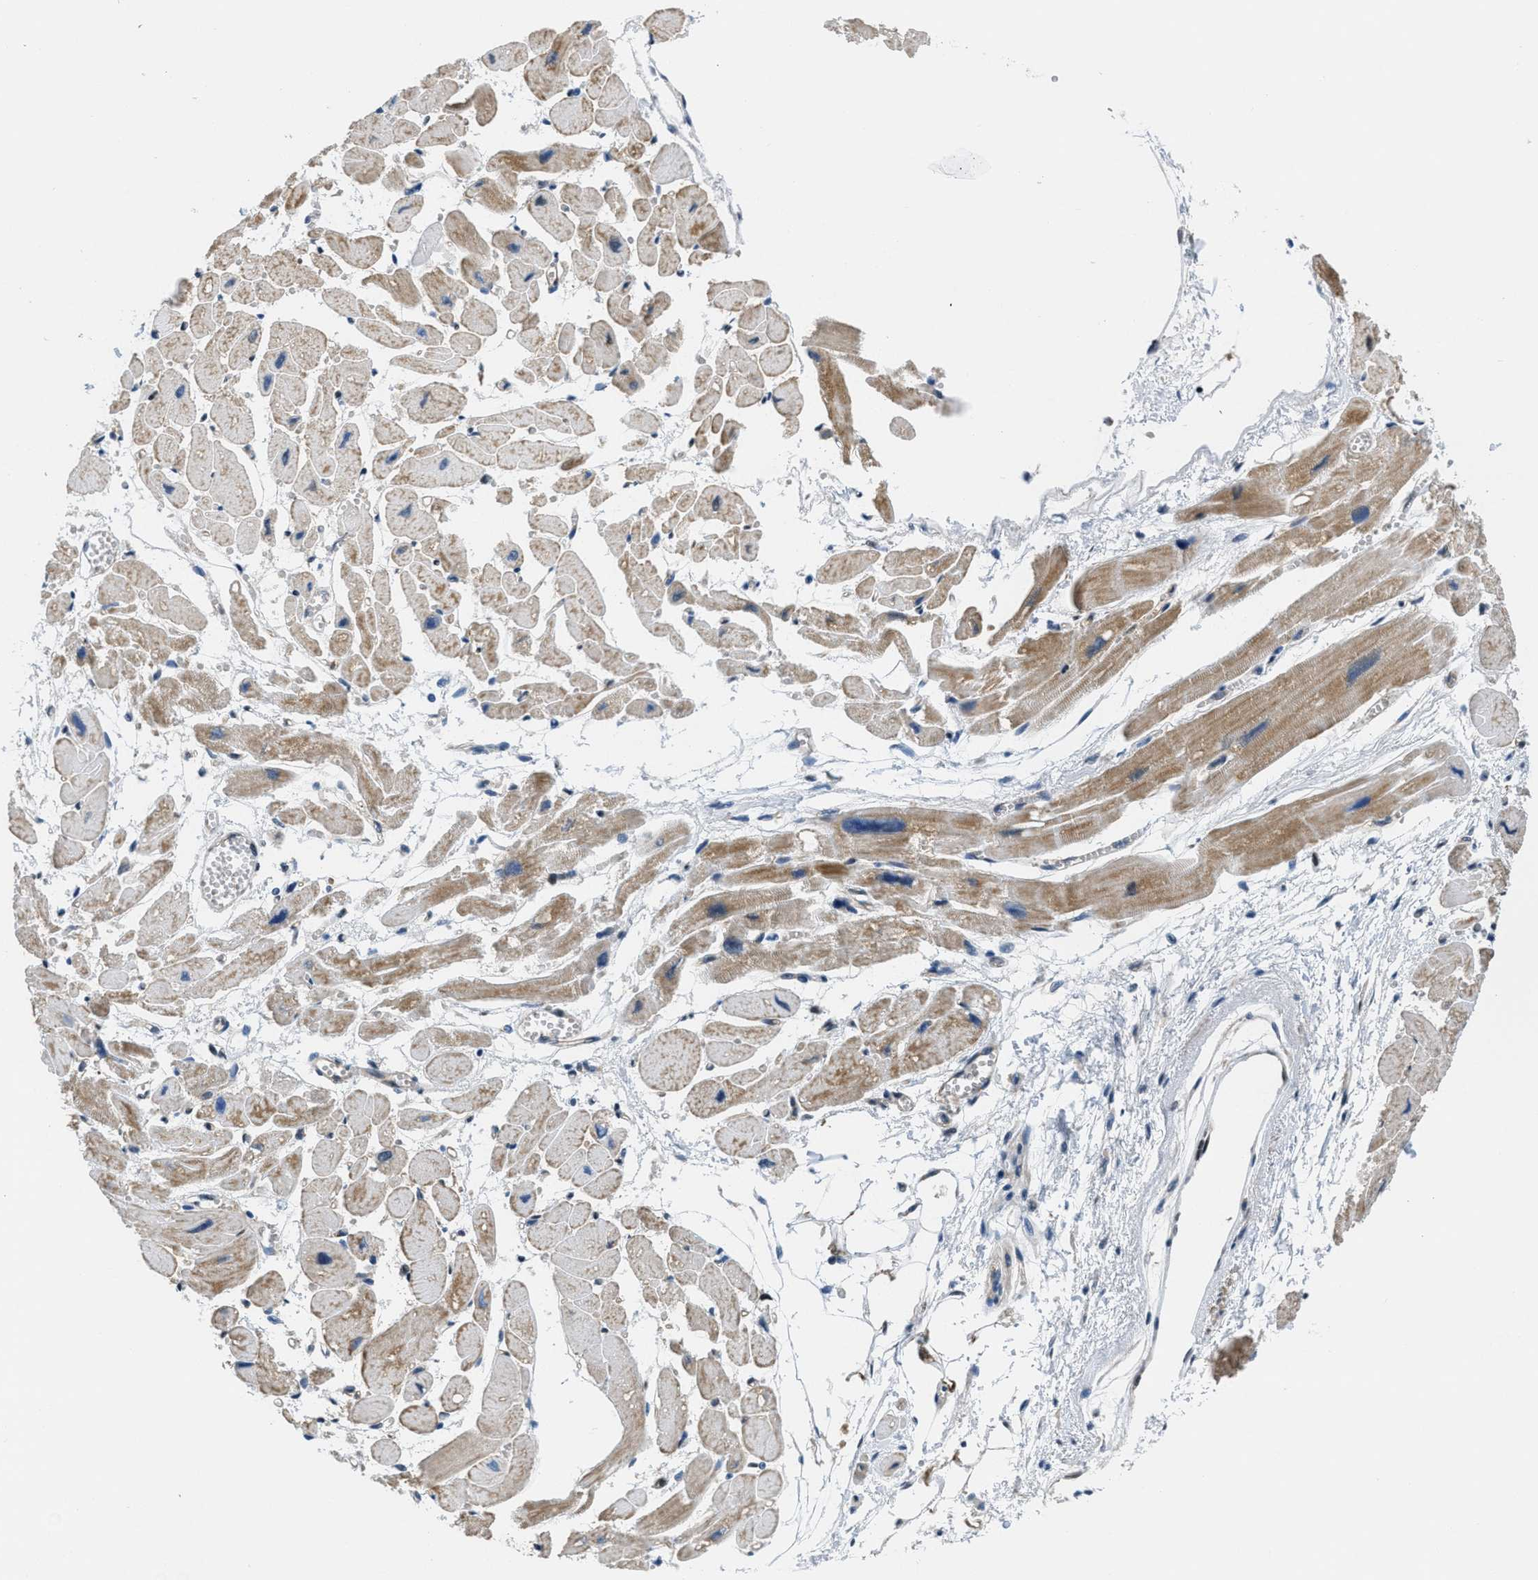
{"staining": {"intensity": "moderate", "quantity": "<25%", "location": "cytoplasmic/membranous"}, "tissue": "heart muscle", "cell_type": "Cardiomyocytes", "image_type": "normal", "snomed": [{"axis": "morphology", "description": "Normal tissue, NOS"}, {"axis": "topography", "description": "Heart"}], "caption": "Protein expression by immunohistochemistry displays moderate cytoplasmic/membranous expression in about <25% of cardiomyocytes in normal heart muscle.", "gene": "PIP5K1C", "patient": {"sex": "female", "age": 54}}